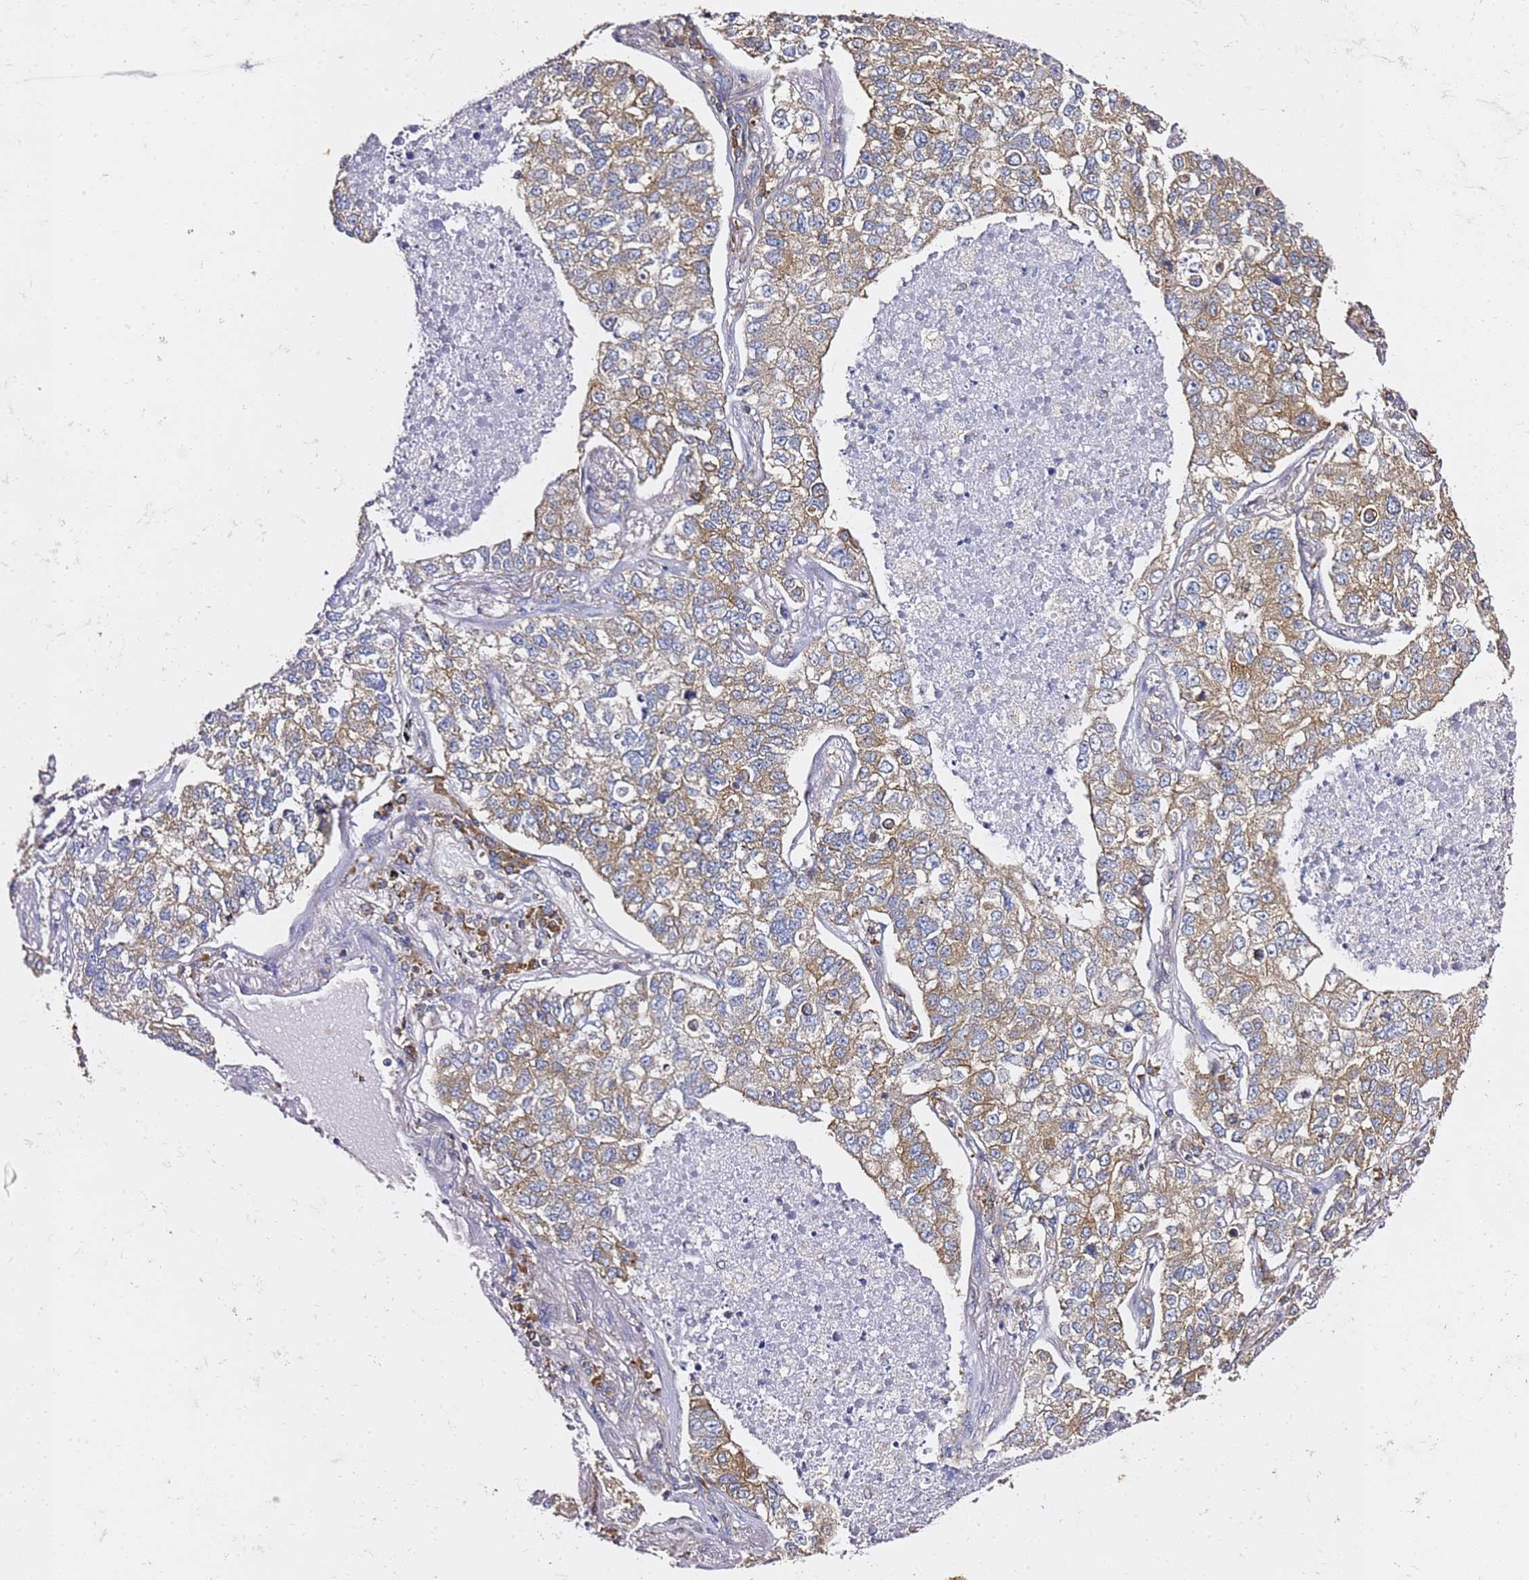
{"staining": {"intensity": "moderate", "quantity": ">75%", "location": "cytoplasmic/membranous"}, "tissue": "lung cancer", "cell_type": "Tumor cells", "image_type": "cancer", "snomed": [{"axis": "morphology", "description": "Adenocarcinoma, NOS"}, {"axis": "topography", "description": "Lung"}], "caption": "Immunohistochemical staining of lung cancer (adenocarcinoma) shows moderate cytoplasmic/membranous protein positivity in approximately >75% of tumor cells.", "gene": "TPST1", "patient": {"sex": "male", "age": 49}}